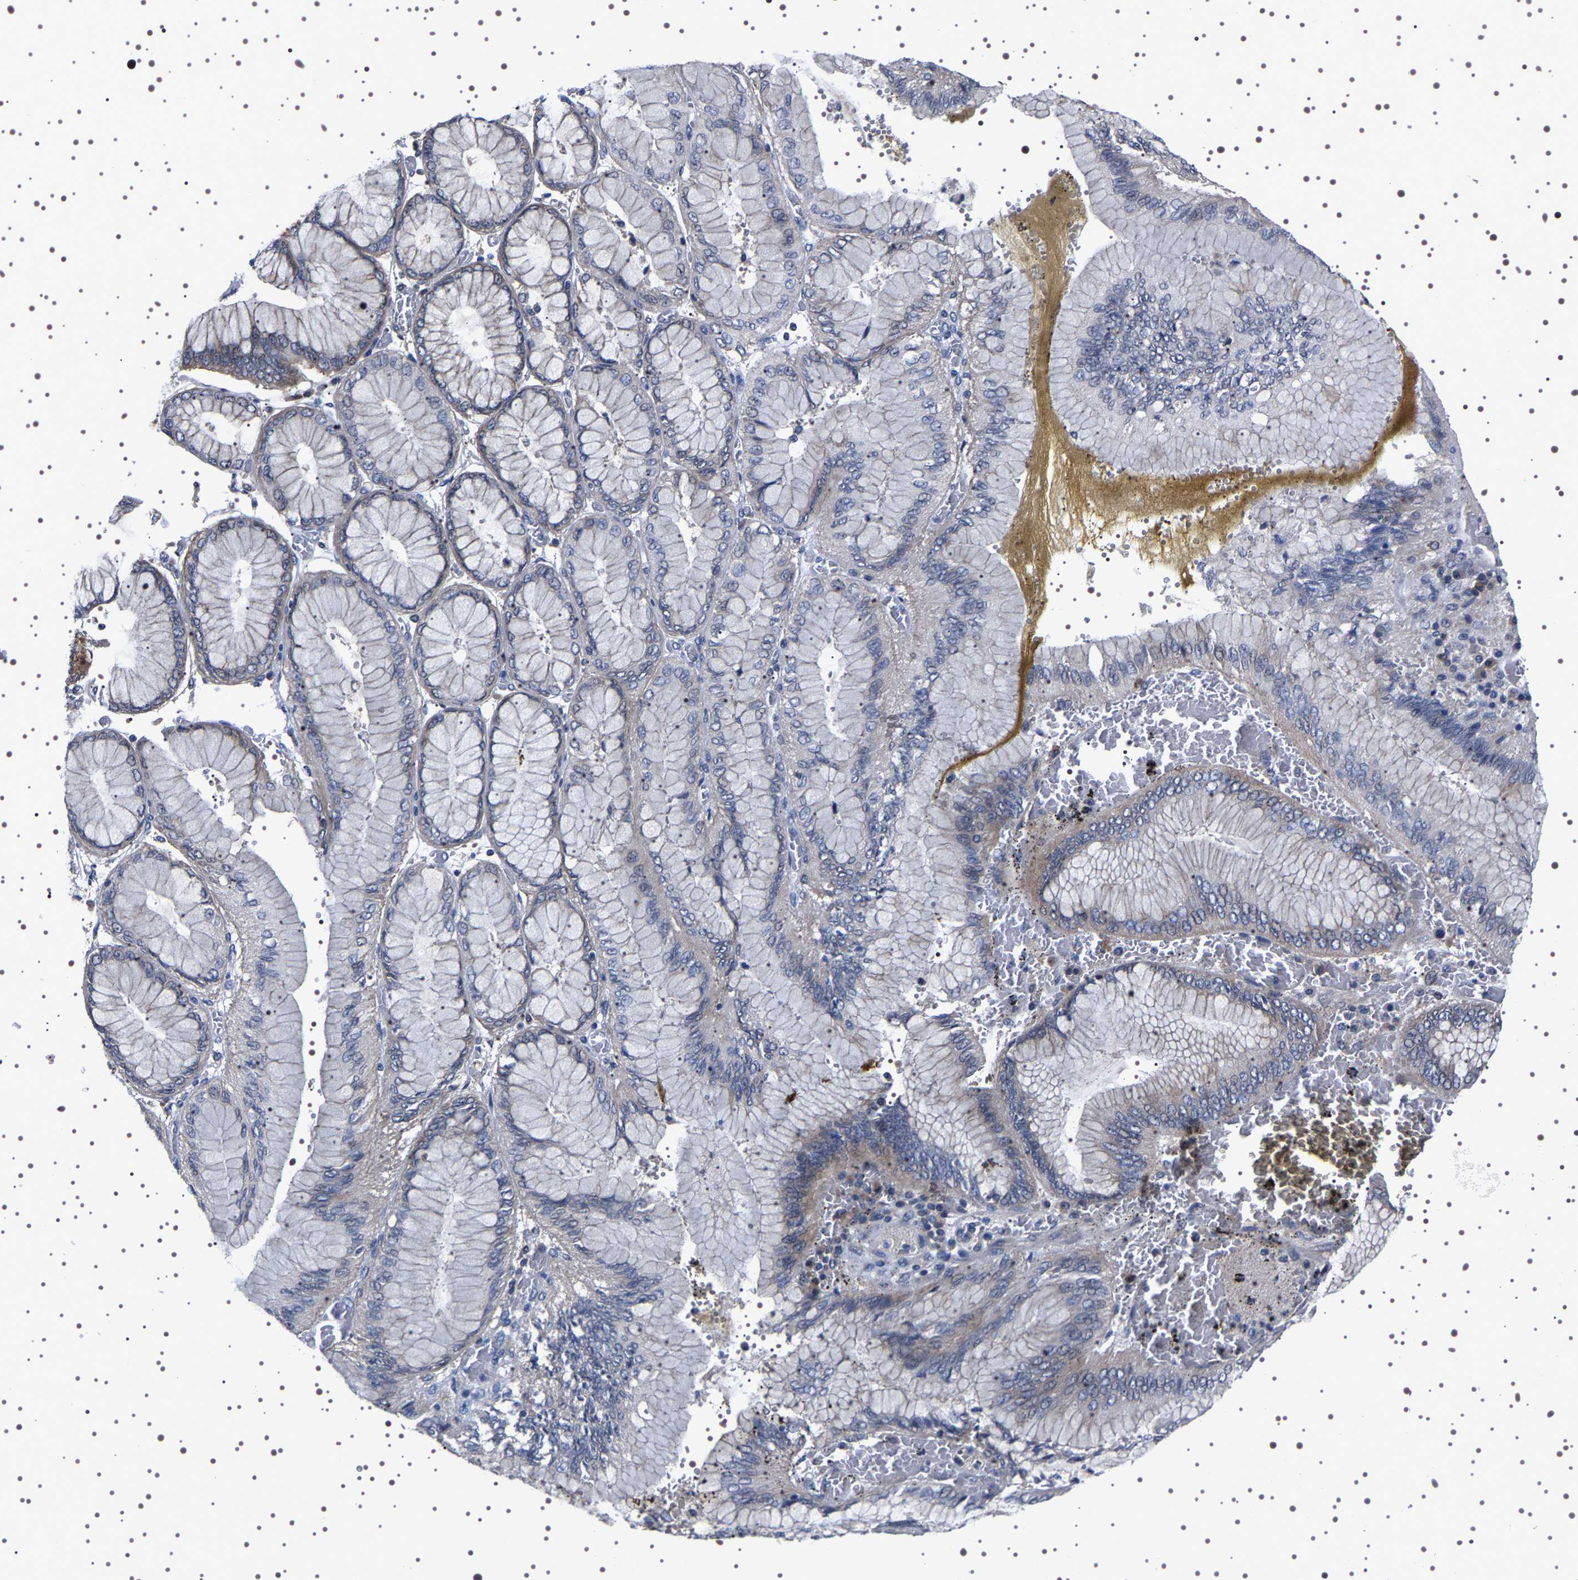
{"staining": {"intensity": "negative", "quantity": "none", "location": "none"}, "tissue": "stomach cancer", "cell_type": "Tumor cells", "image_type": "cancer", "snomed": [{"axis": "morphology", "description": "Normal tissue, NOS"}, {"axis": "morphology", "description": "Adenocarcinoma, NOS"}, {"axis": "topography", "description": "Stomach, upper"}, {"axis": "topography", "description": "Stomach"}], "caption": "Stomach cancer (adenocarcinoma) stained for a protein using immunohistochemistry exhibits no staining tumor cells.", "gene": "TARBP1", "patient": {"sex": "male", "age": 76}}